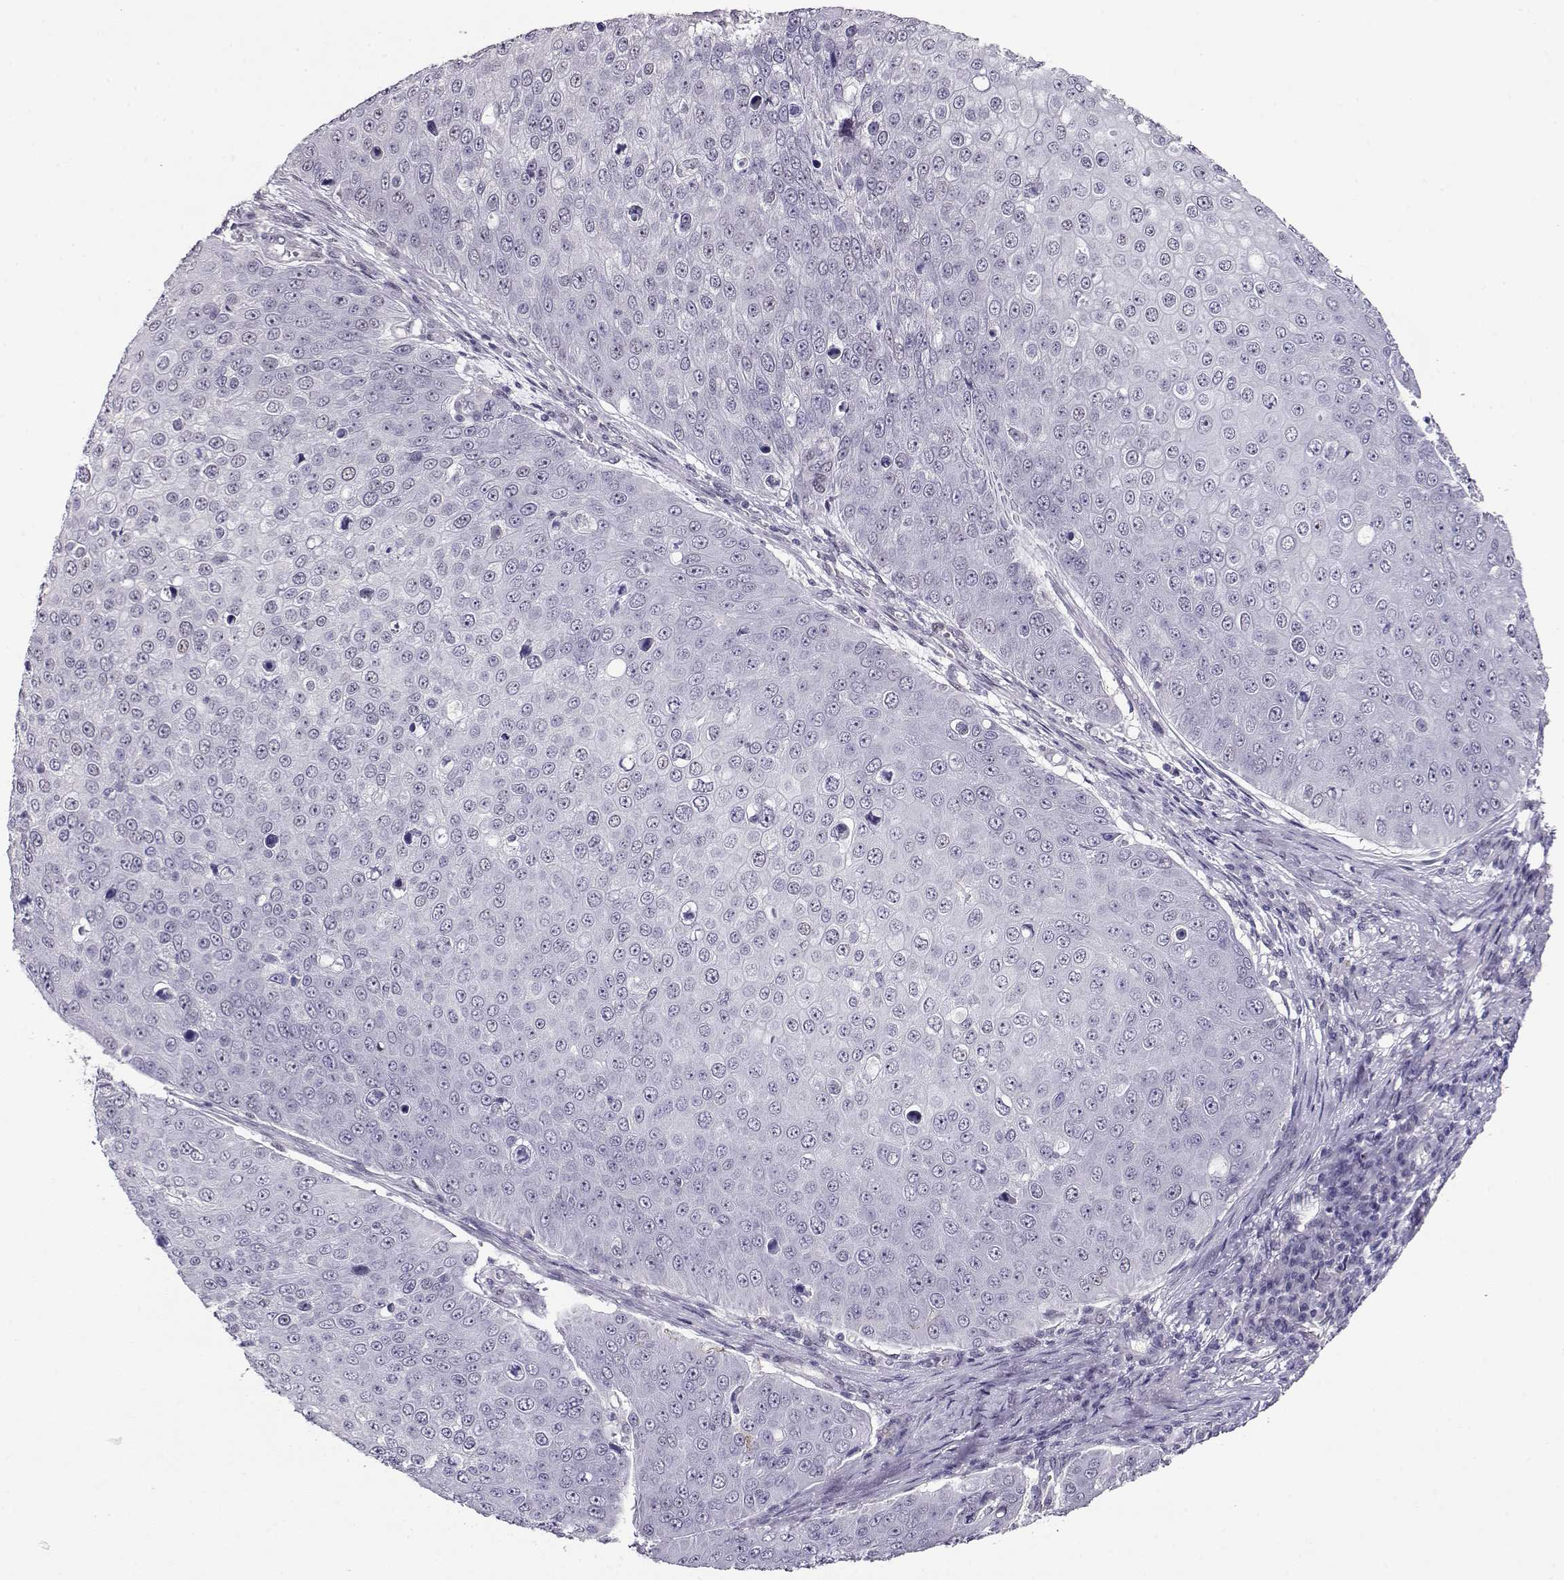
{"staining": {"intensity": "negative", "quantity": "none", "location": "none"}, "tissue": "skin cancer", "cell_type": "Tumor cells", "image_type": "cancer", "snomed": [{"axis": "morphology", "description": "Squamous cell carcinoma, NOS"}, {"axis": "topography", "description": "Skin"}], "caption": "Image shows no significant protein expression in tumor cells of skin cancer.", "gene": "POLI", "patient": {"sex": "male", "age": 71}}